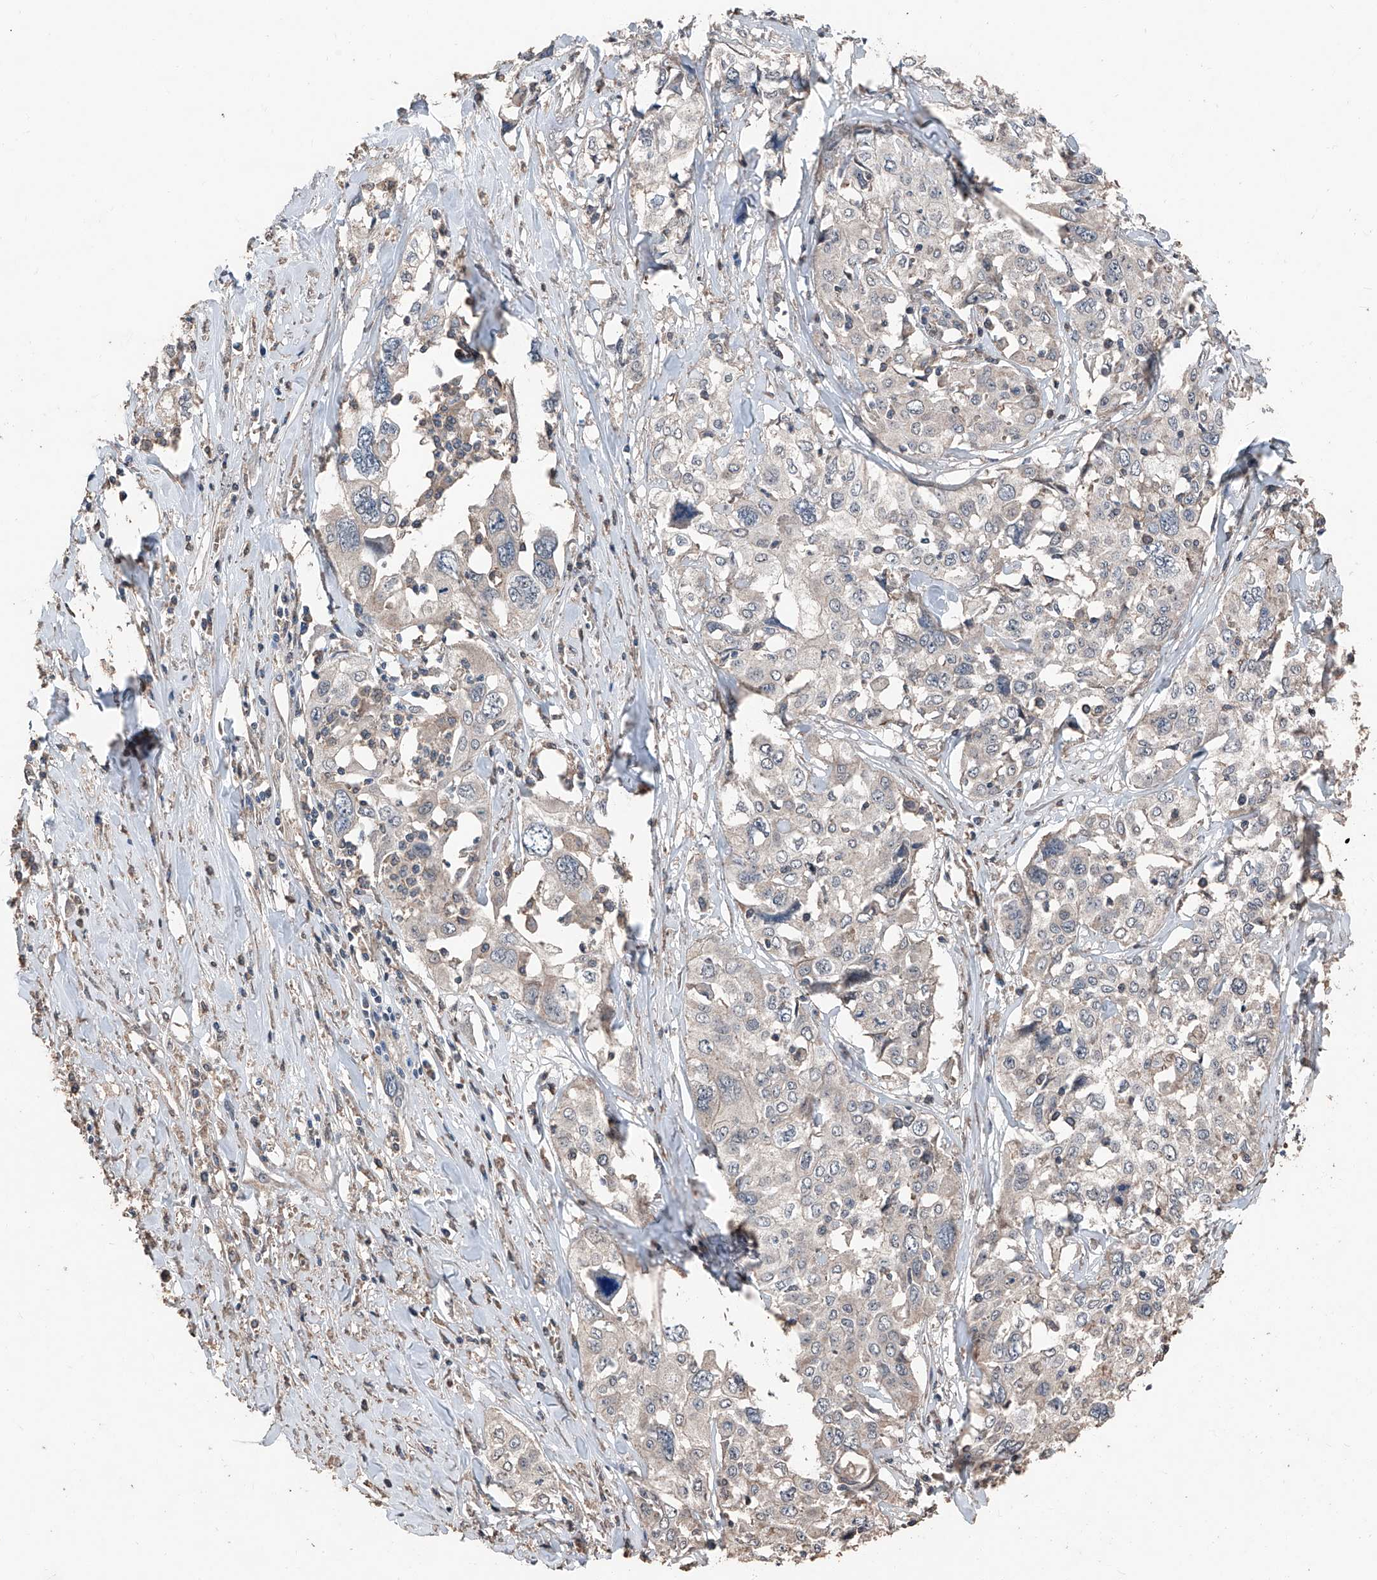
{"staining": {"intensity": "negative", "quantity": "none", "location": "none"}, "tissue": "cervical cancer", "cell_type": "Tumor cells", "image_type": "cancer", "snomed": [{"axis": "morphology", "description": "Squamous cell carcinoma, NOS"}, {"axis": "topography", "description": "Cervix"}], "caption": "The immunohistochemistry (IHC) micrograph has no significant expression in tumor cells of cervical cancer tissue.", "gene": "MAMLD1", "patient": {"sex": "female", "age": 31}}